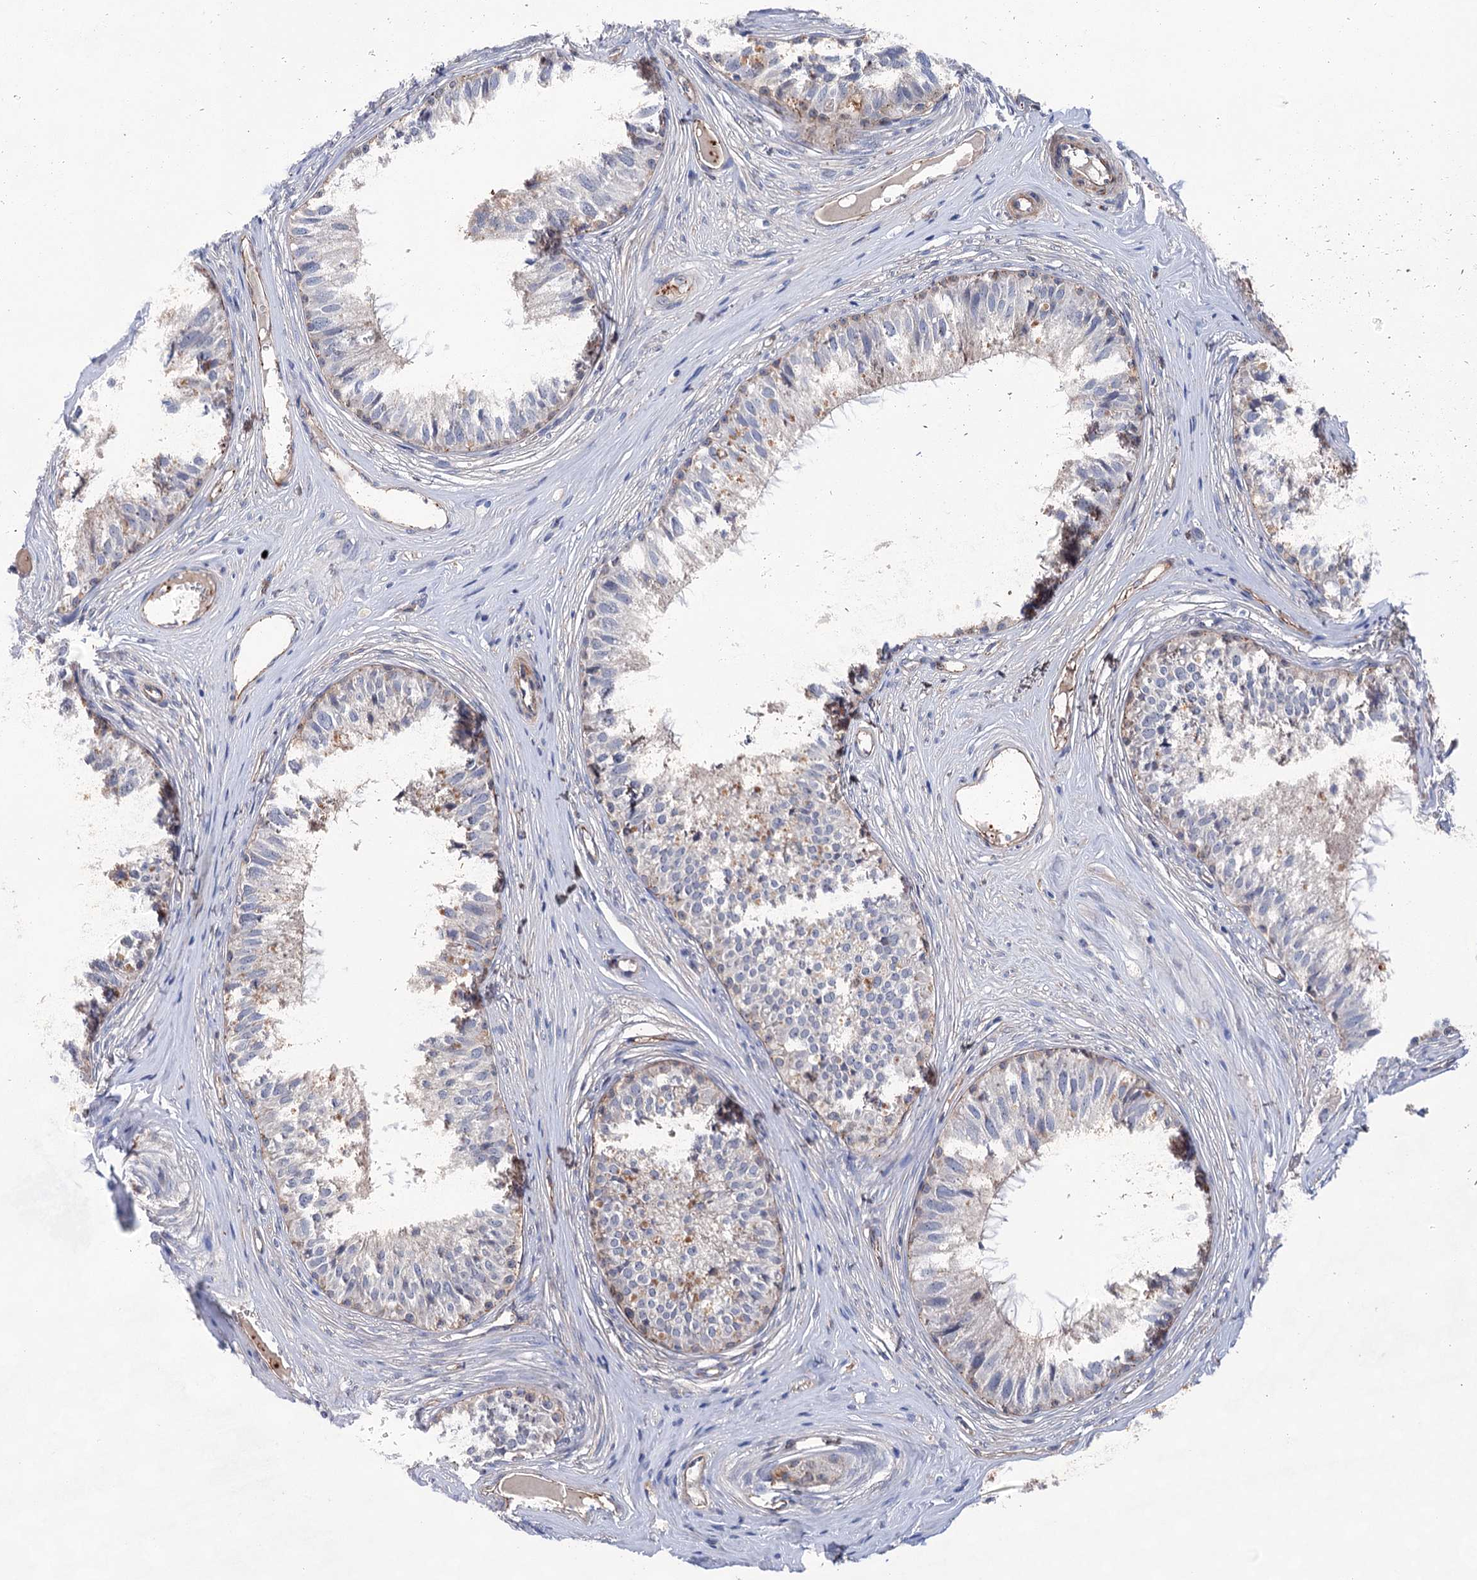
{"staining": {"intensity": "negative", "quantity": "none", "location": "none"}, "tissue": "epididymis", "cell_type": "Glandular cells", "image_type": "normal", "snomed": [{"axis": "morphology", "description": "Normal tissue, NOS"}, {"axis": "topography", "description": "Epididymis"}], "caption": "High power microscopy histopathology image of an IHC micrograph of unremarkable epididymis, revealing no significant expression in glandular cells.", "gene": "TMTC3", "patient": {"sex": "male", "age": 36}}